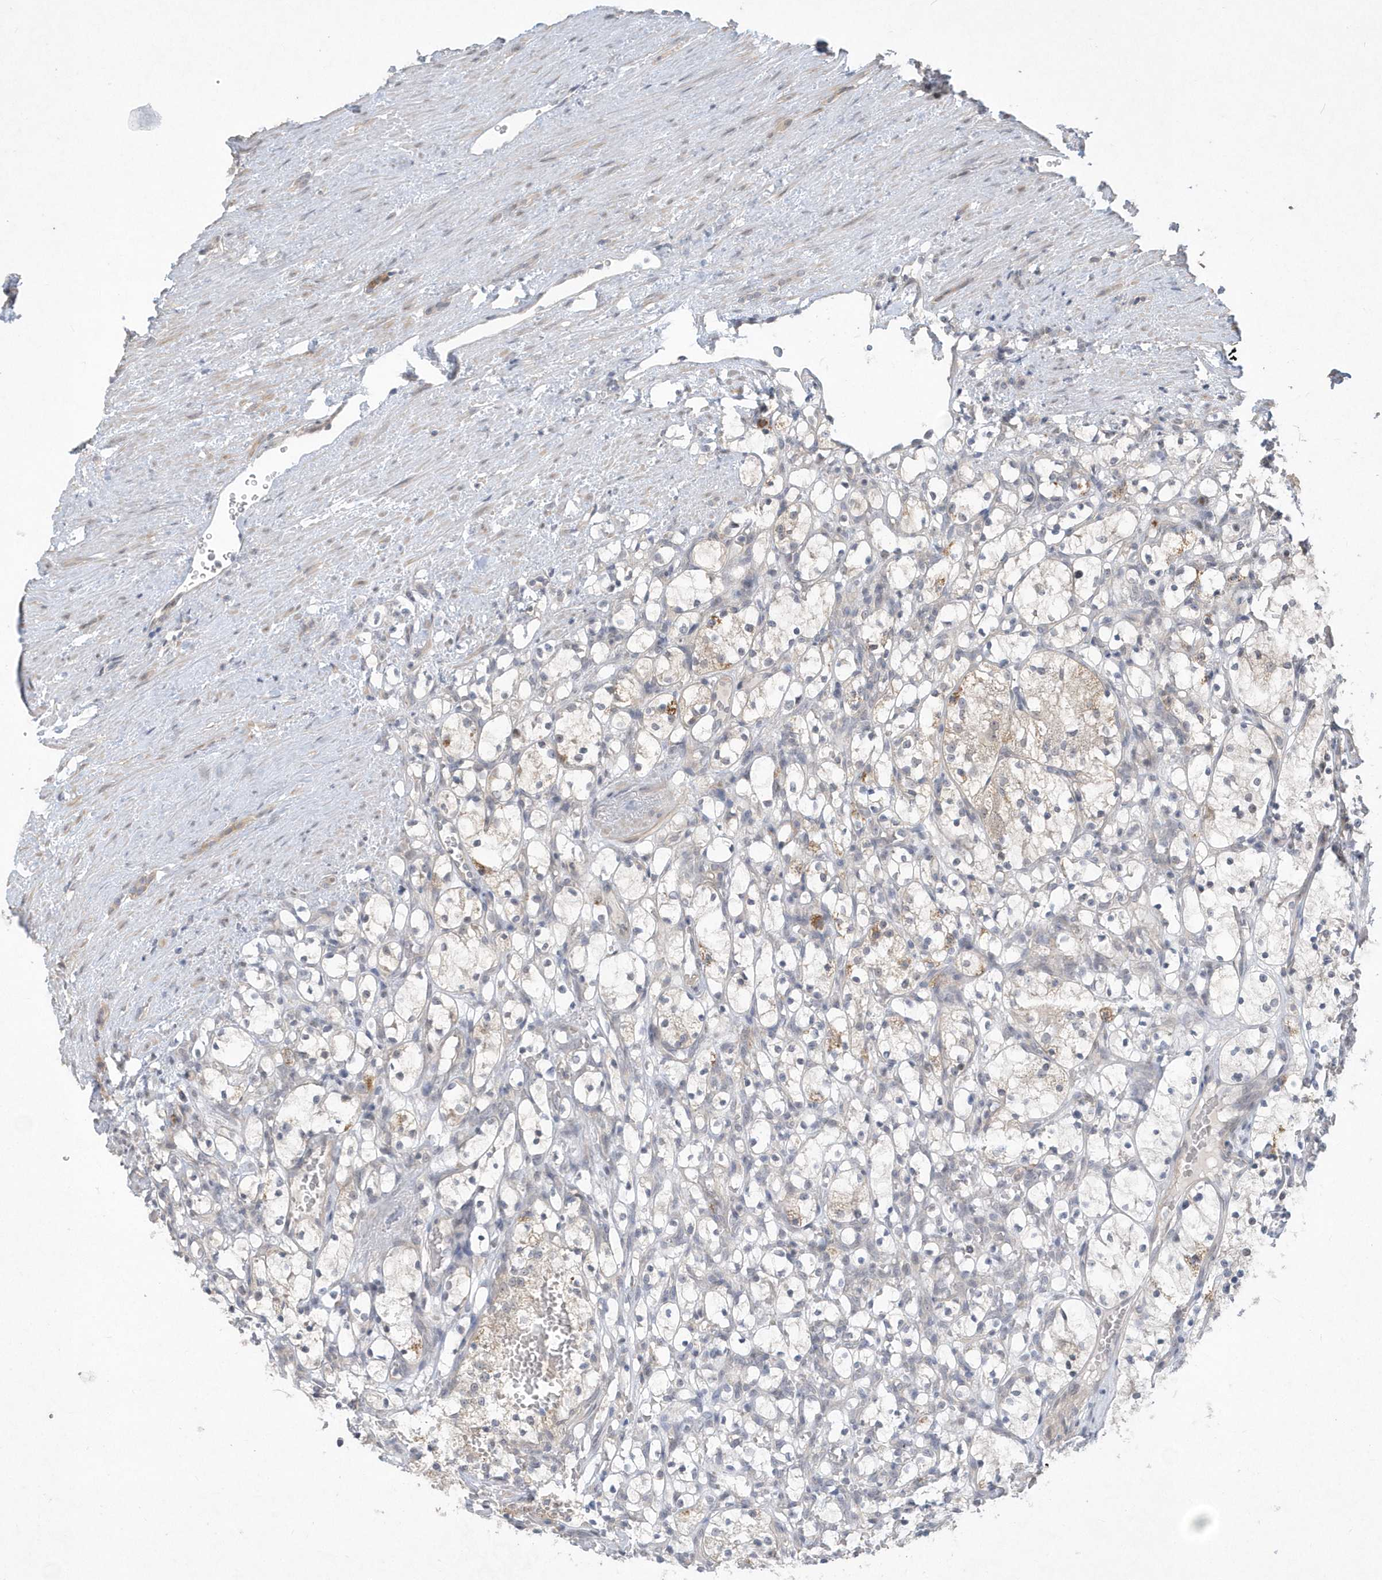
{"staining": {"intensity": "weak", "quantity": "<25%", "location": "cytoplasmic/membranous"}, "tissue": "renal cancer", "cell_type": "Tumor cells", "image_type": "cancer", "snomed": [{"axis": "morphology", "description": "Adenocarcinoma, NOS"}, {"axis": "topography", "description": "Kidney"}], "caption": "Tumor cells are negative for brown protein staining in renal adenocarcinoma.", "gene": "TSPEAR", "patient": {"sex": "female", "age": 69}}